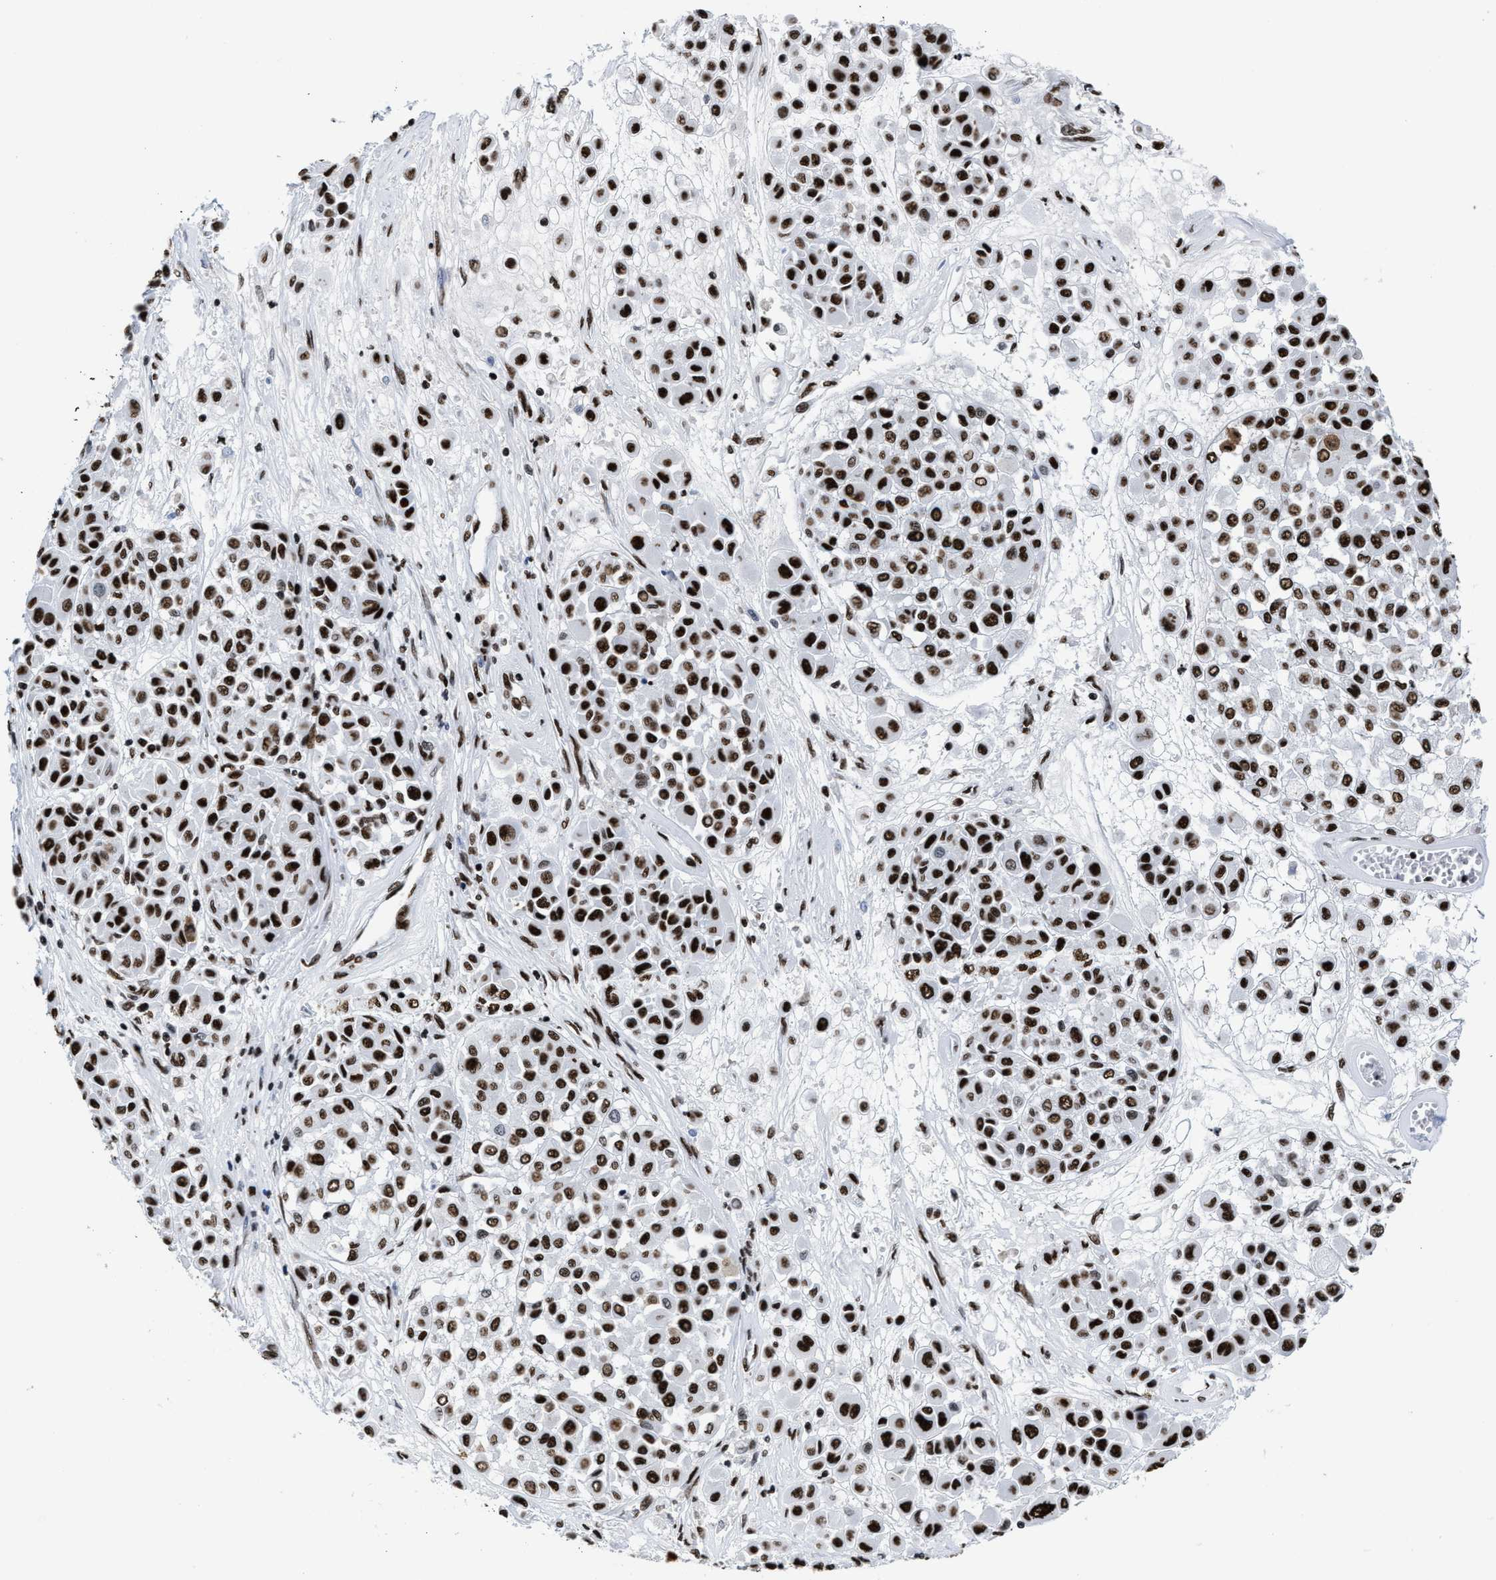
{"staining": {"intensity": "strong", "quantity": ">75%", "location": "nuclear"}, "tissue": "melanoma", "cell_type": "Tumor cells", "image_type": "cancer", "snomed": [{"axis": "morphology", "description": "Malignant melanoma, Metastatic site"}, {"axis": "topography", "description": "Soft tissue"}], "caption": "Immunohistochemistry histopathology image of human malignant melanoma (metastatic site) stained for a protein (brown), which shows high levels of strong nuclear staining in about >75% of tumor cells.", "gene": "SMARCC2", "patient": {"sex": "male", "age": 41}}